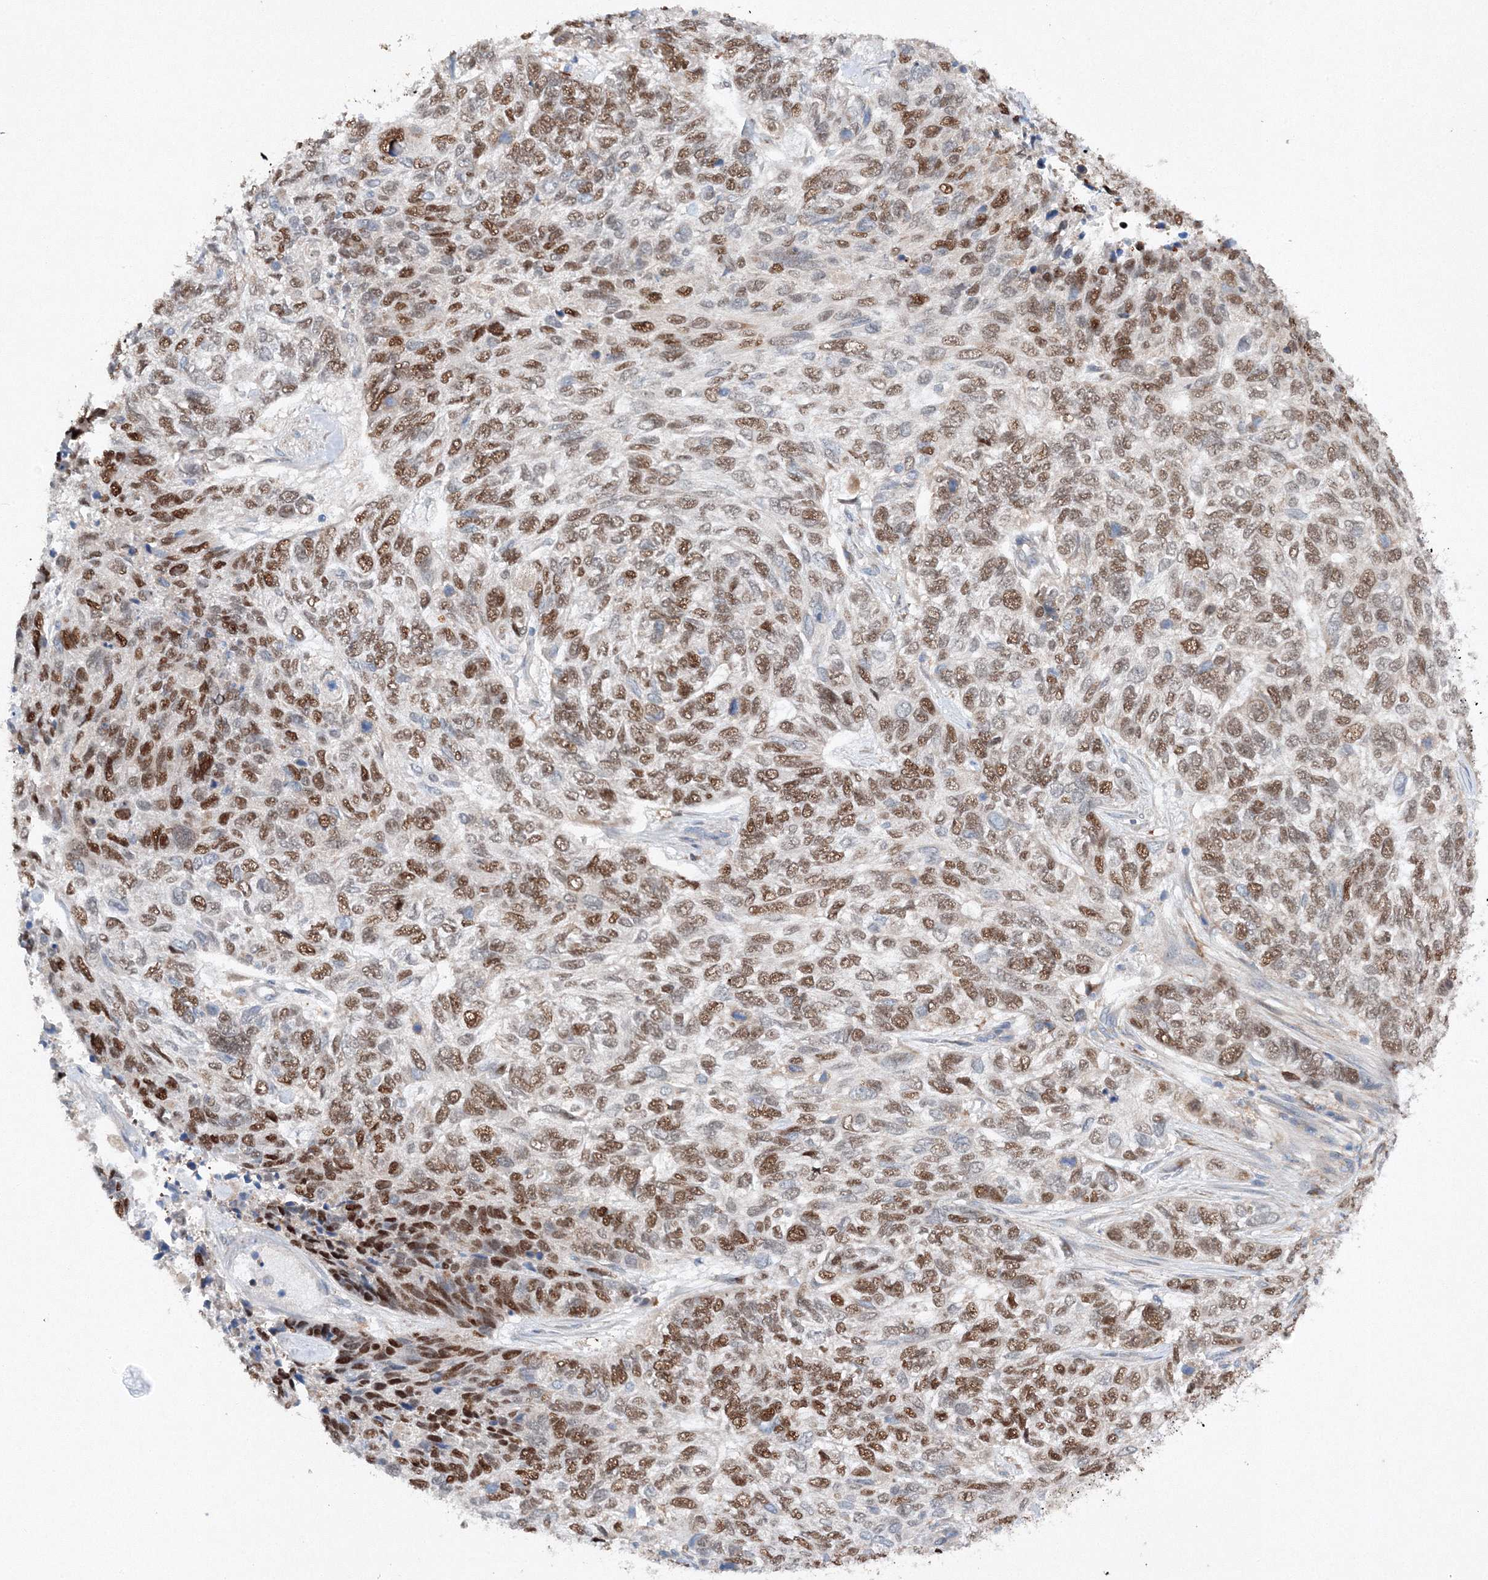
{"staining": {"intensity": "strong", "quantity": ">75%", "location": "nuclear"}, "tissue": "skin cancer", "cell_type": "Tumor cells", "image_type": "cancer", "snomed": [{"axis": "morphology", "description": "Basal cell carcinoma"}, {"axis": "topography", "description": "Skin"}], "caption": "Protein expression analysis of human skin basal cell carcinoma reveals strong nuclear expression in about >75% of tumor cells.", "gene": "SLC36A1", "patient": {"sex": "female", "age": 65}}